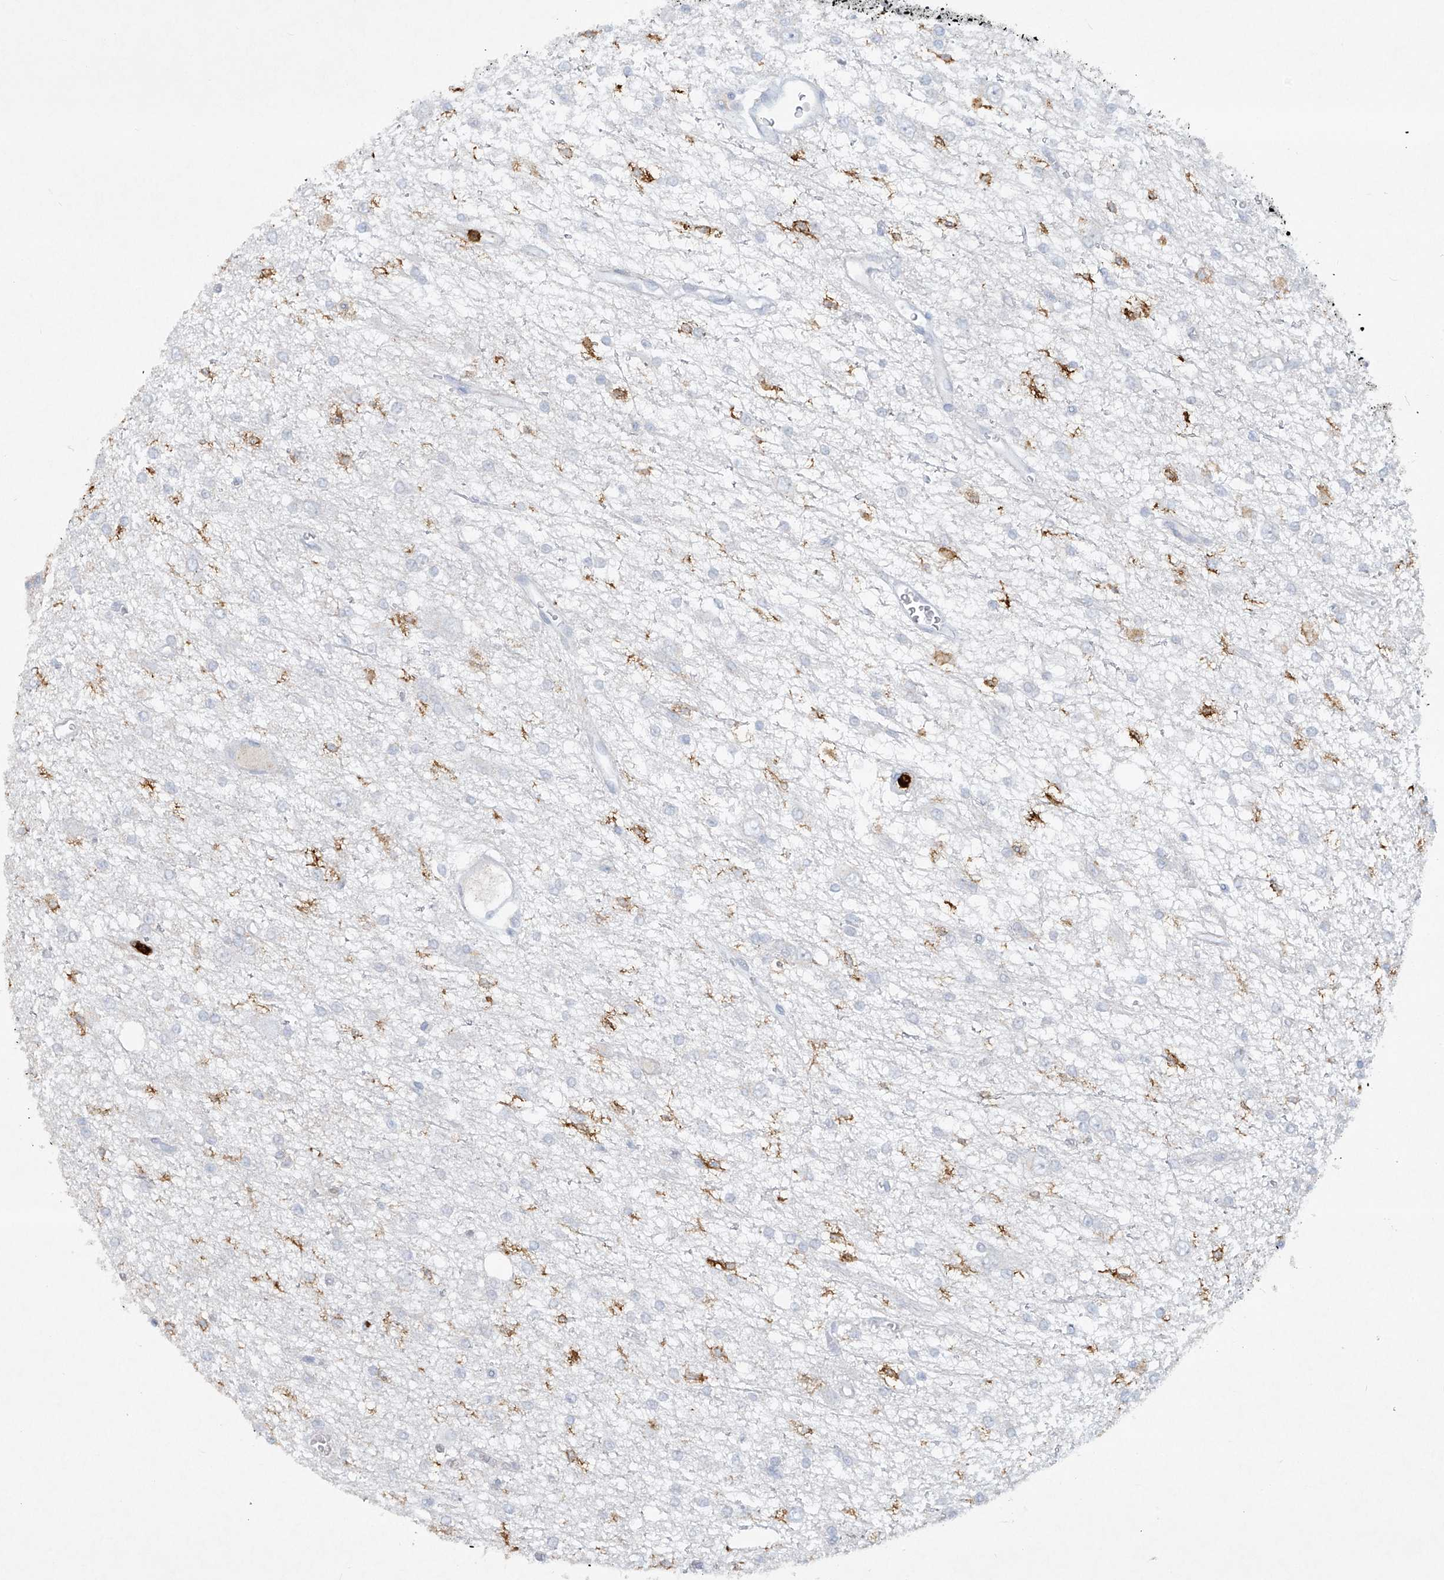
{"staining": {"intensity": "negative", "quantity": "none", "location": "none"}, "tissue": "glioma", "cell_type": "Tumor cells", "image_type": "cancer", "snomed": [{"axis": "morphology", "description": "Glioma, malignant, Low grade"}, {"axis": "topography", "description": "Brain"}], "caption": "Tumor cells are negative for brown protein staining in malignant glioma (low-grade). Brightfield microscopy of immunohistochemistry stained with DAB (brown) and hematoxylin (blue), captured at high magnification.", "gene": "FCGR3A", "patient": {"sex": "male", "age": 38}}